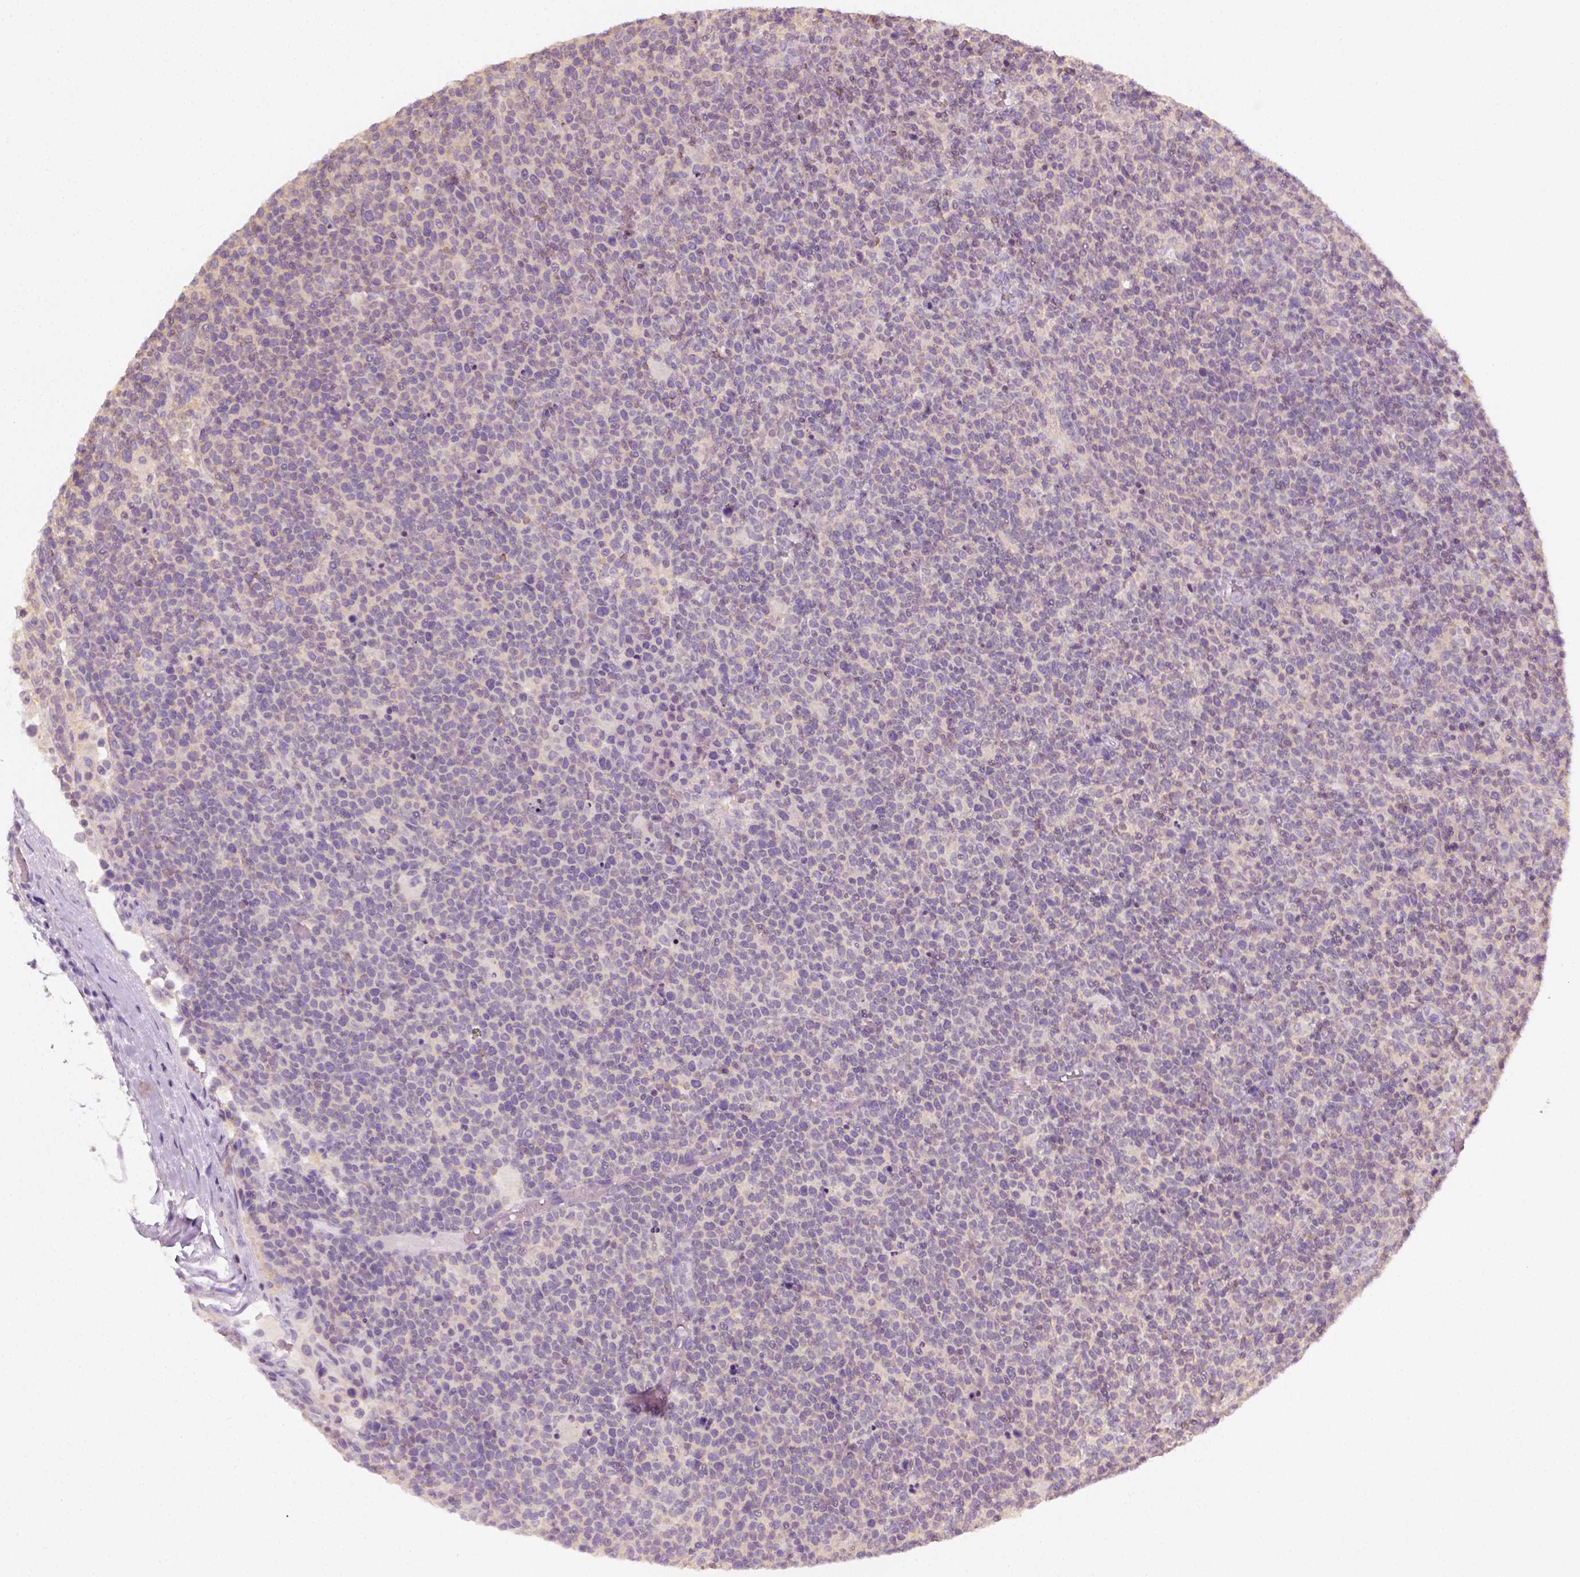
{"staining": {"intensity": "negative", "quantity": "none", "location": "none"}, "tissue": "lymphoma", "cell_type": "Tumor cells", "image_type": "cancer", "snomed": [{"axis": "morphology", "description": "Malignant lymphoma, non-Hodgkin's type, High grade"}, {"axis": "topography", "description": "Lymph node"}], "caption": "The immunohistochemistry (IHC) photomicrograph has no significant staining in tumor cells of high-grade malignant lymphoma, non-Hodgkin's type tissue.", "gene": "EPHB1", "patient": {"sex": "male", "age": 61}}